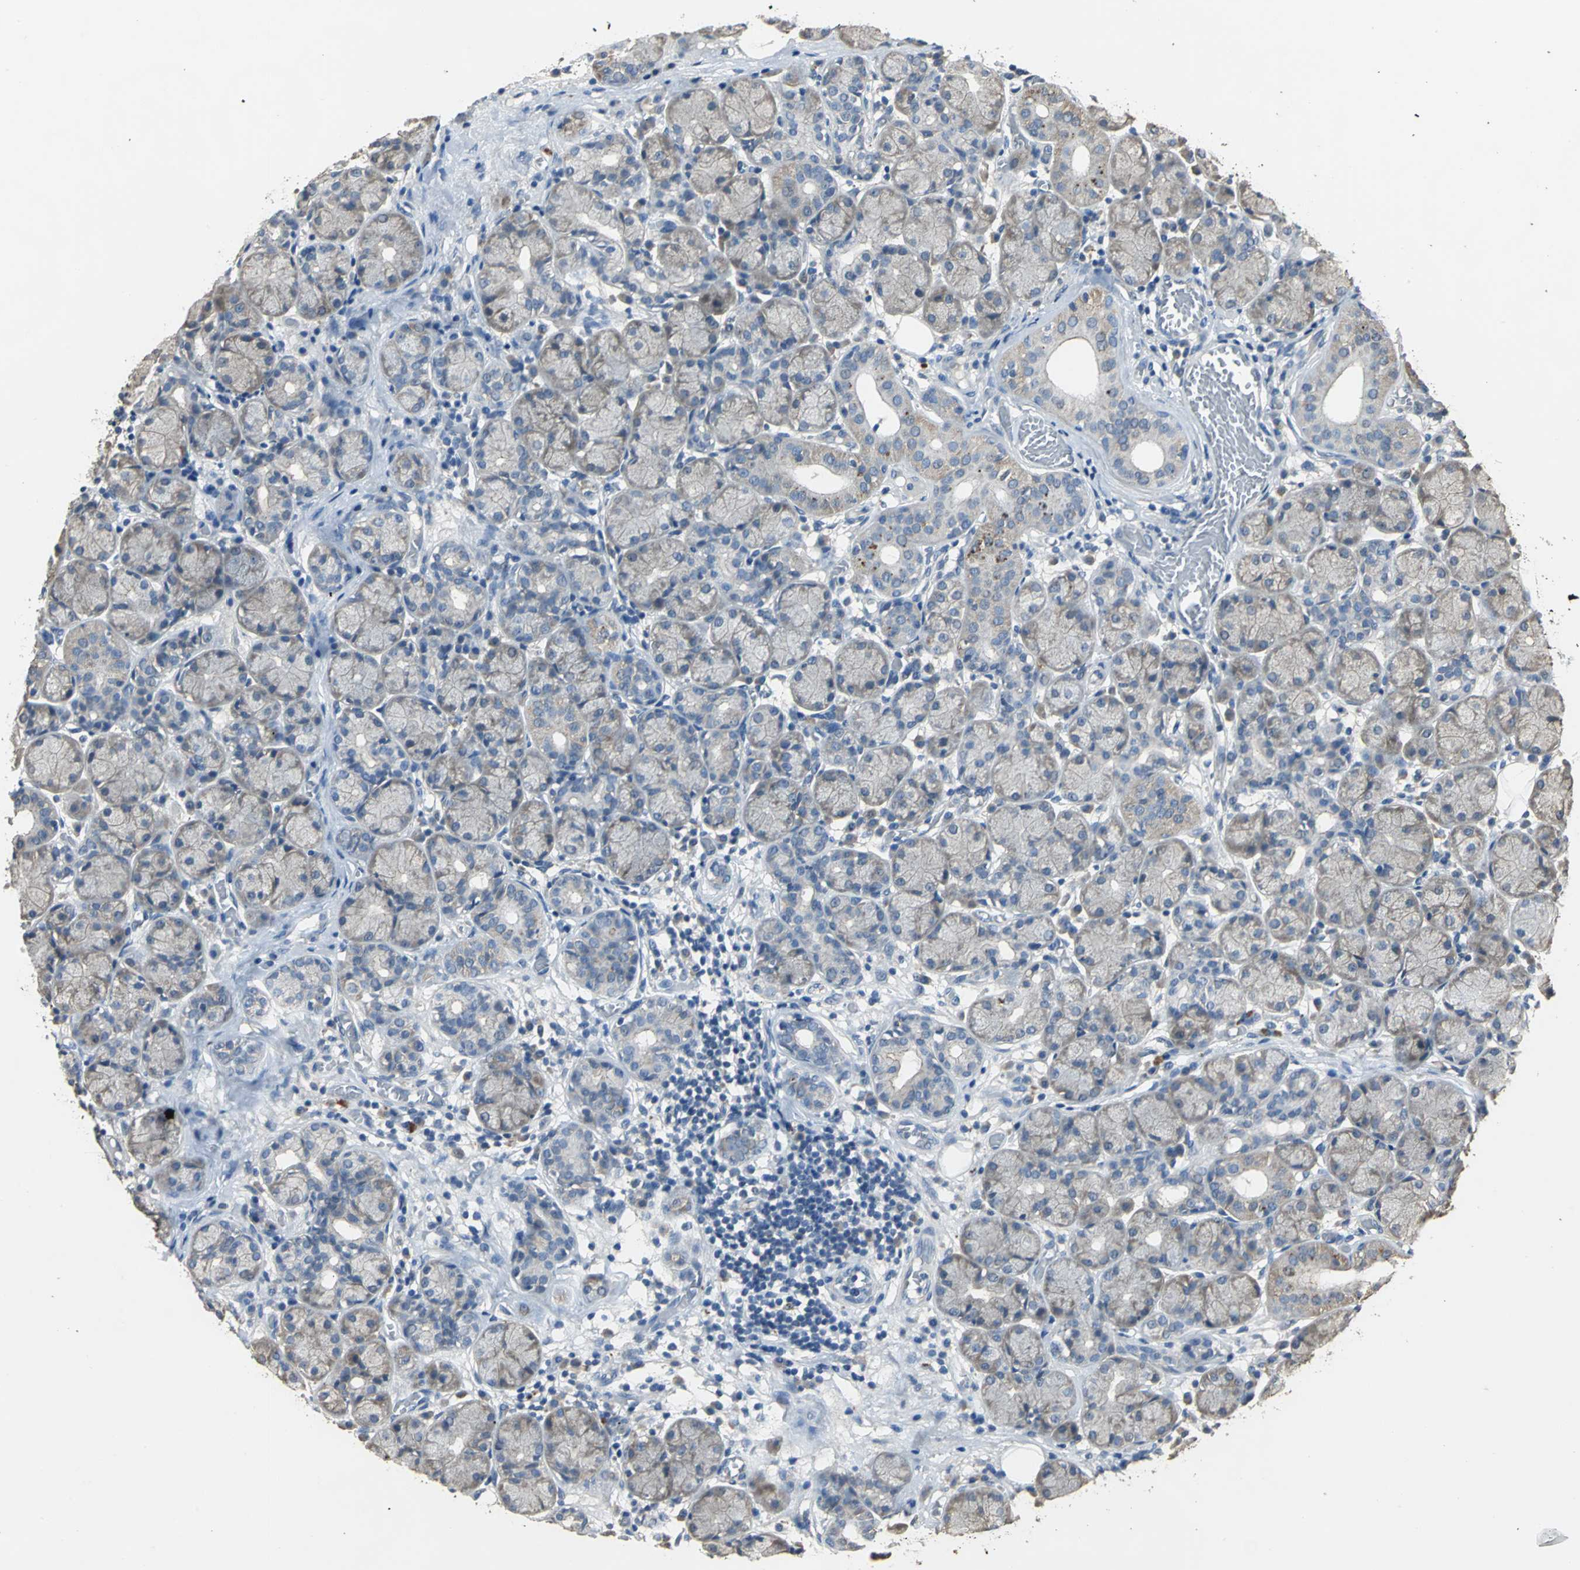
{"staining": {"intensity": "weak", "quantity": "25%-75%", "location": "cytoplasmic/membranous"}, "tissue": "salivary gland", "cell_type": "Glandular cells", "image_type": "normal", "snomed": [{"axis": "morphology", "description": "Normal tissue, NOS"}, {"axis": "topography", "description": "Salivary gland"}], "caption": "Immunohistochemistry (IHC) staining of unremarkable salivary gland, which reveals low levels of weak cytoplasmic/membranous staining in about 25%-75% of glandular cells indicating weak cytoplasmic/membranous protein expression. The staining was performed using DAB (3,3'-diaminobenzidine) (brown) for protein detection and nuclei were counterstained in hematoxylin (blue).", "gene": "OCLN", "patient": {"sex": "female", "age": 24}}